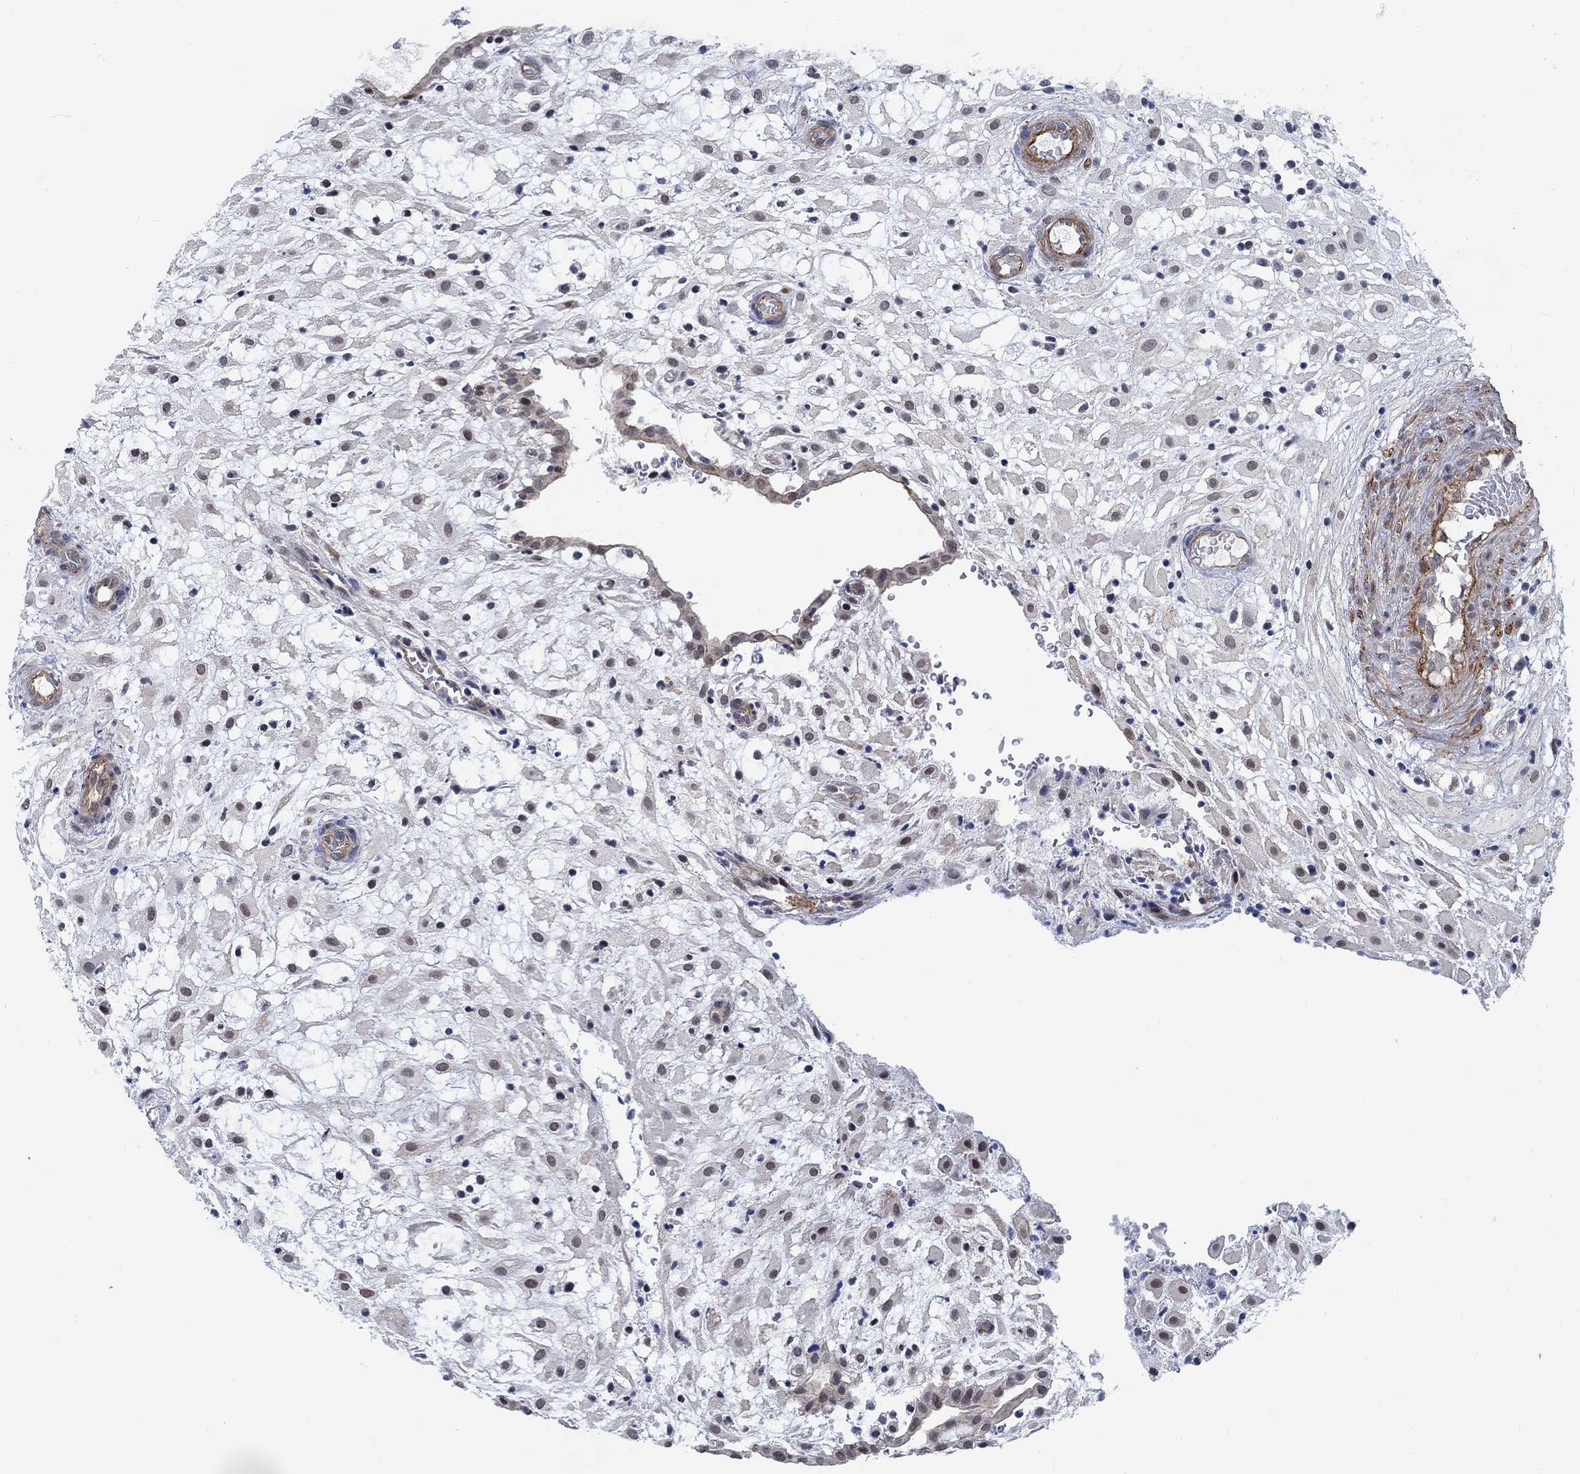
{"staining": {"intensity": "moderate", "quantity": "<25%", "location": "nuclear"}, "tissue": "placenta", "cell_type": "Decidual cells", "image_type": "normal", "snomed": [{"axis": "morphology", "description": "Normal tissue, NOS"}, {"axis": "topography", "description": "Placenta"}], "caption": "Immunohistochemistry image of unremarkable placenta: placenta stained using immunohistochemistry reveals low levels of moderate protein expression localized specifically in the nuclear of decidual cells, appearing as a nuclear brown color.", "gene": "KCNH8", "patient": {"sex": "female", "age": 24}}